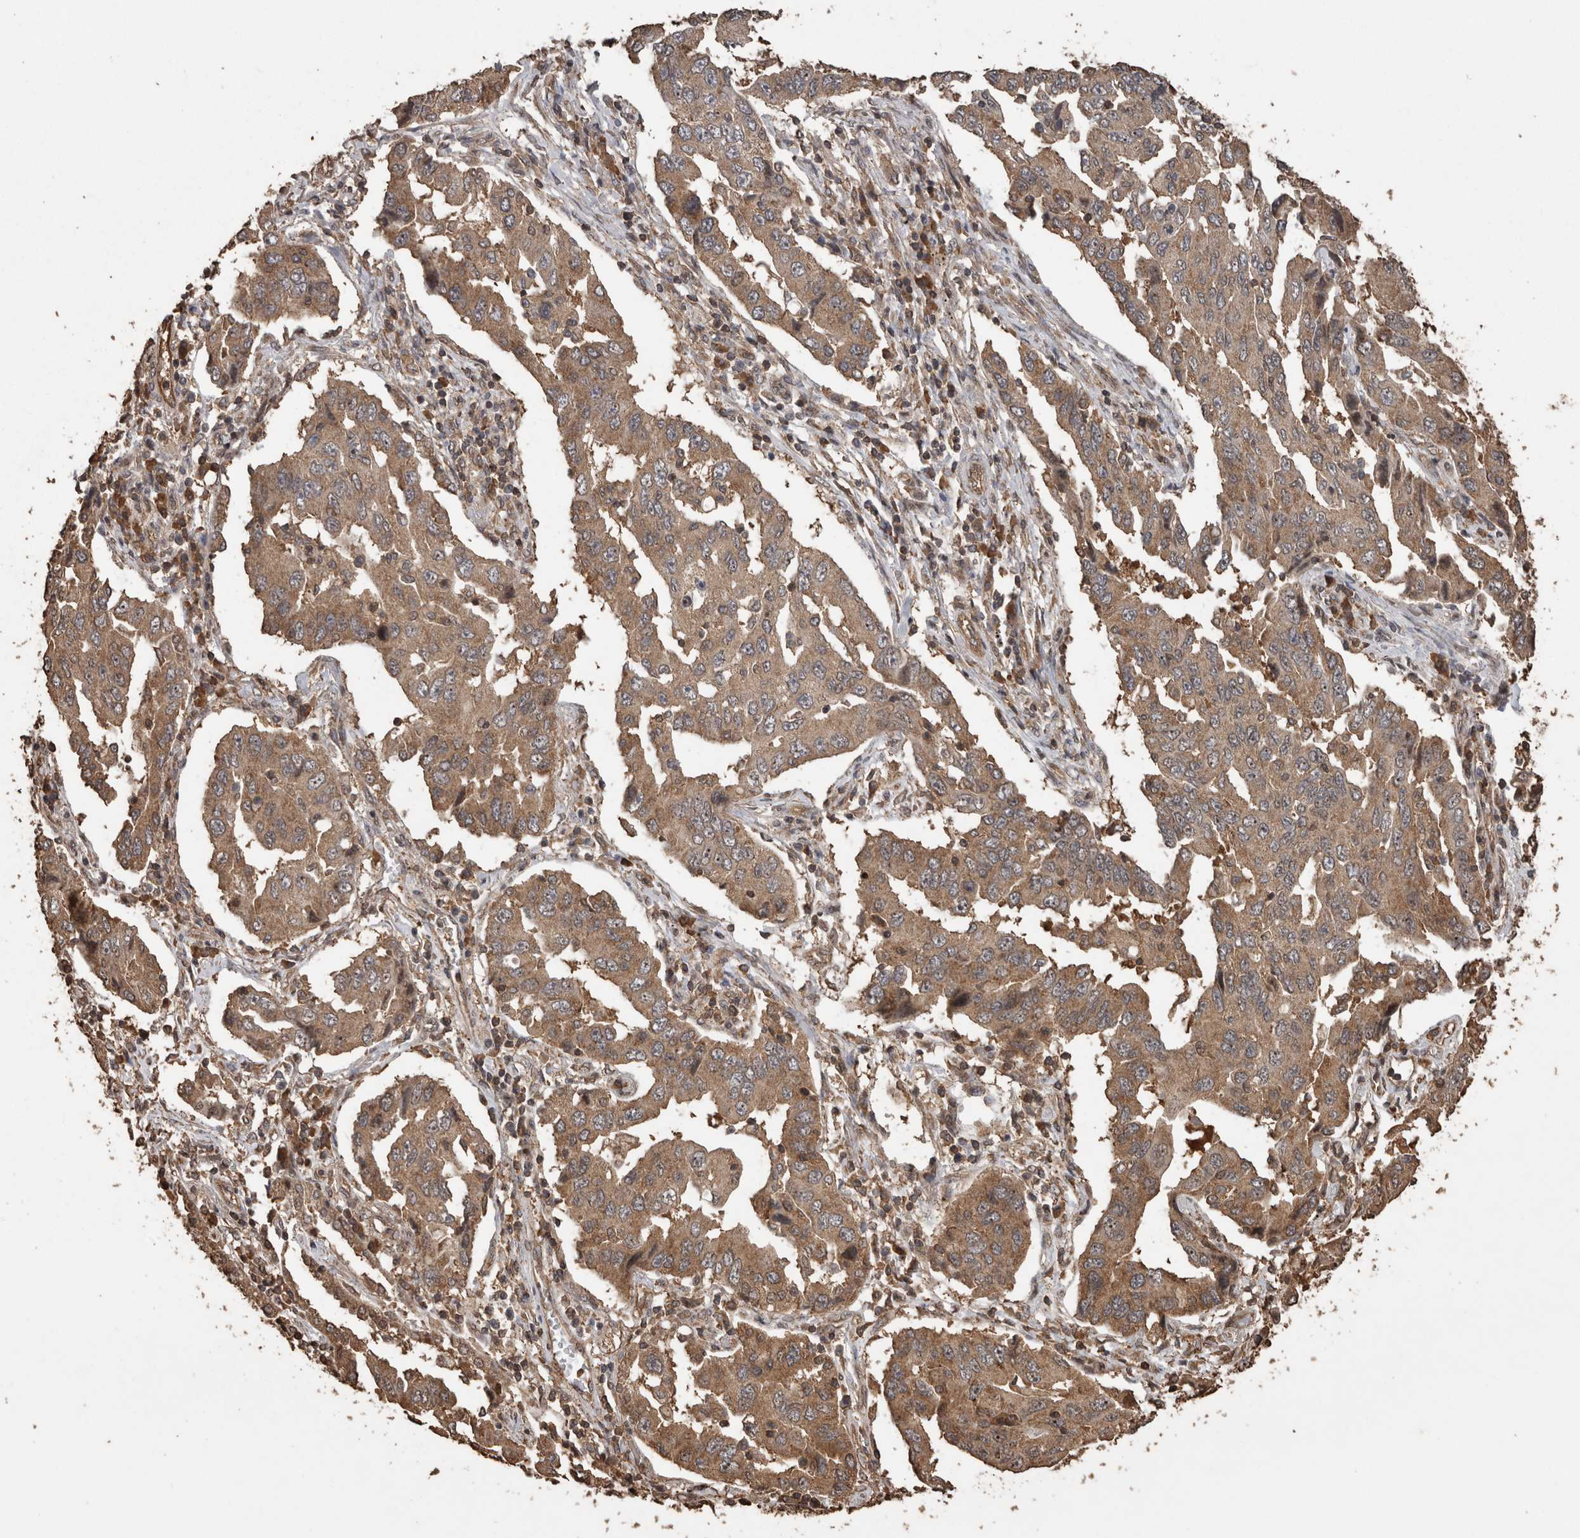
{"staining": {"intensity": "moderate", "quantity": ">75%", "location": "cytoplasmic/membranous"}, "tissue": "lung cancer", "cell_type": "Tumor cells", "image_type": "cancer", "snomed": [{"axis": "morphology", "description": "Adenocarcinoma, NOS"}, {"axis": "topography", "description": "Lung"}], "caption": "A brown stain highlights moderate cytoplasmic/membranous expression of a protein in adenocarcinoma (lung) tumor cells. Using DAB (brown) and hematoxylin (blue) stains, captured at high magnification using brightfield microscopy.", "gene": "PINK1", "patient": {"sex": "female", "age": 65}}